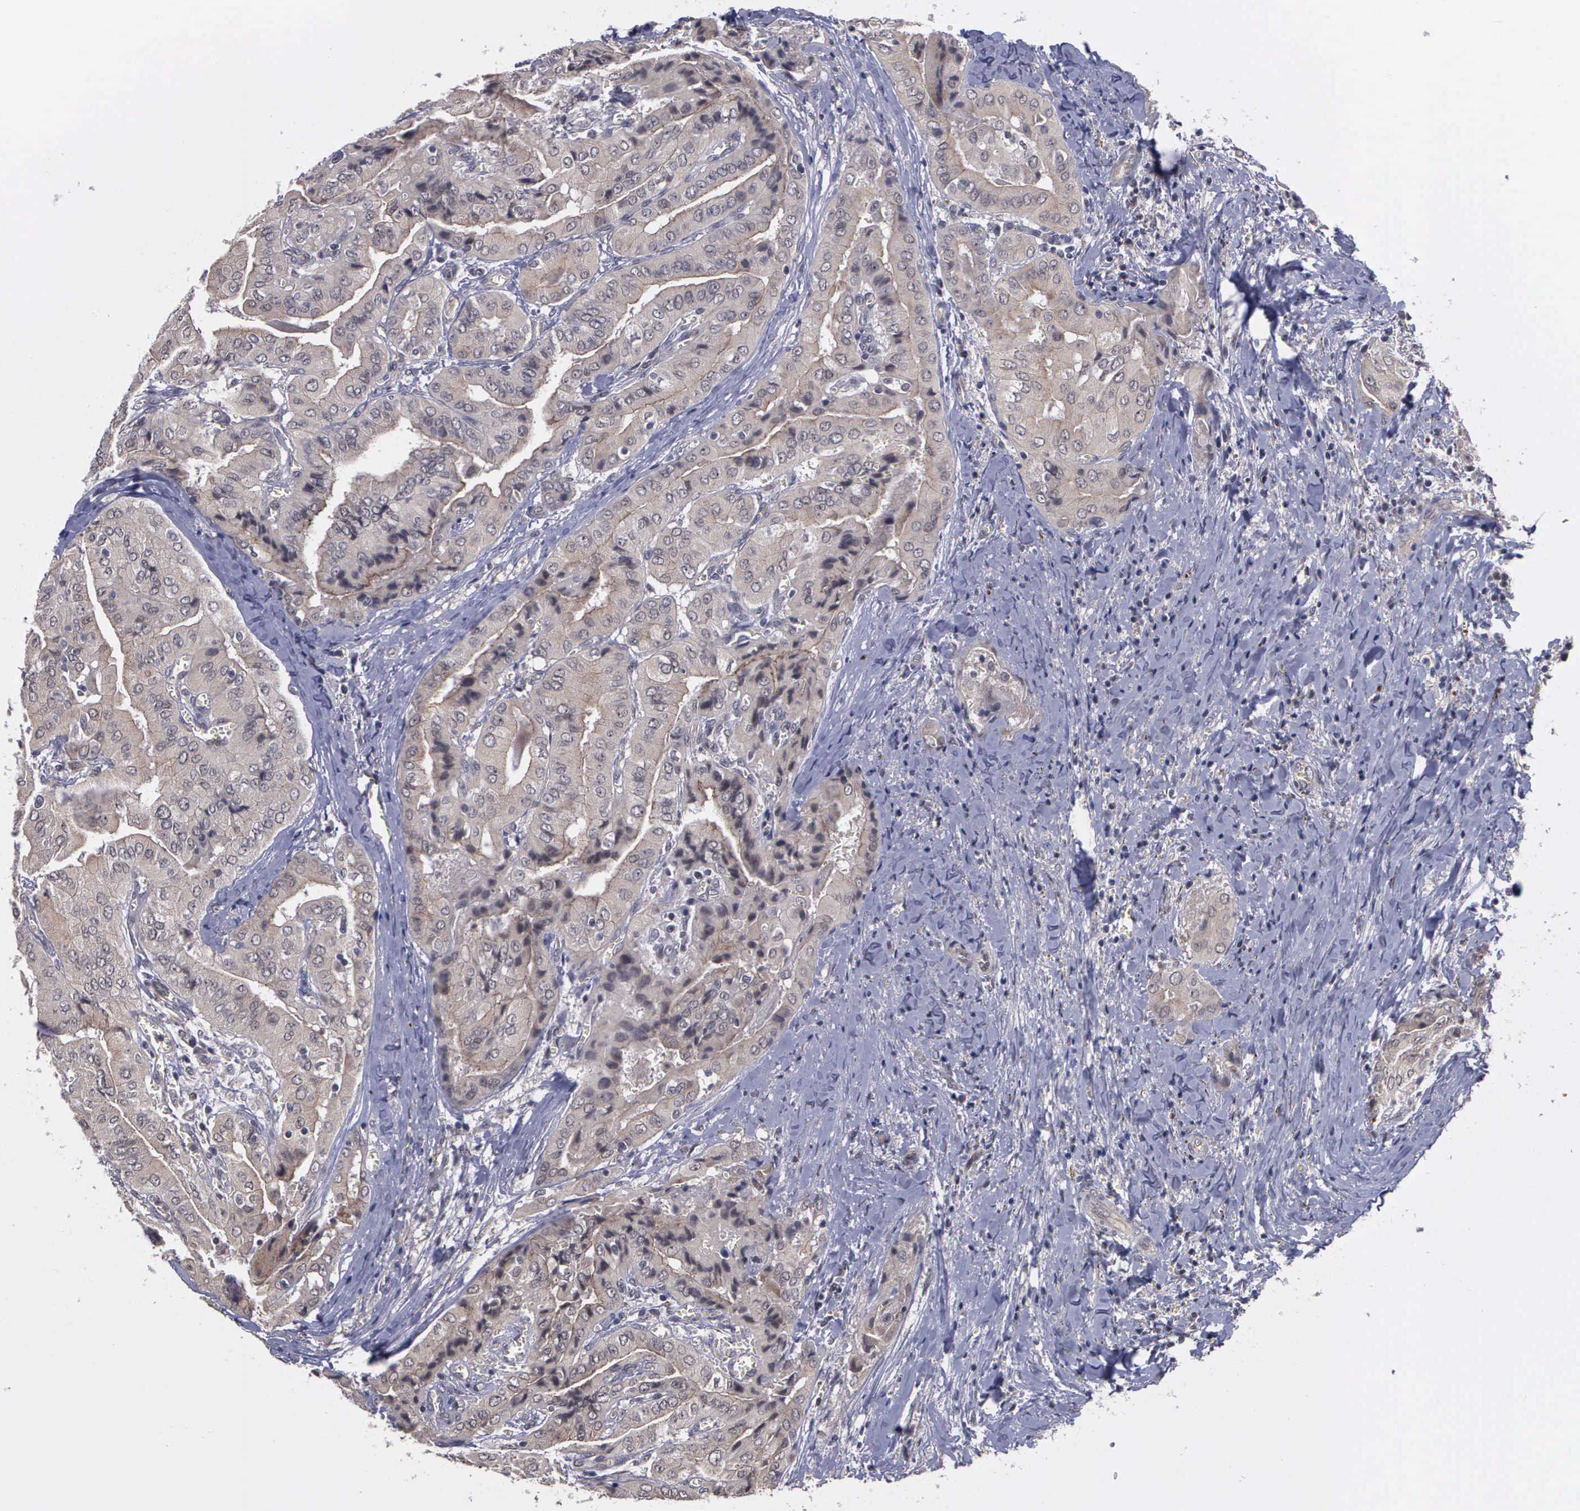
{"staining": {"intensity": "weak", "quantity": "25%-75%", "location": "cytoplasmic/membranous"}, "tissue": "thyroid cancer", "cell_type": "Tumor cells", "image_type": "cancer", "snomed": [{"axis": "morphology", "description": "Papillary adenocarcinoma, NOS"}, {"axis": "topography", "description": "Thyroid gland"}], "caption": "Papillary adenocarcinoma (thyroid) tissue exhibits weak cytoplasmic/membranous staining in about 25%-75% of tumor cells", "gene": "MAP3K9", "patient": {"sex": "female", "age": 71}}